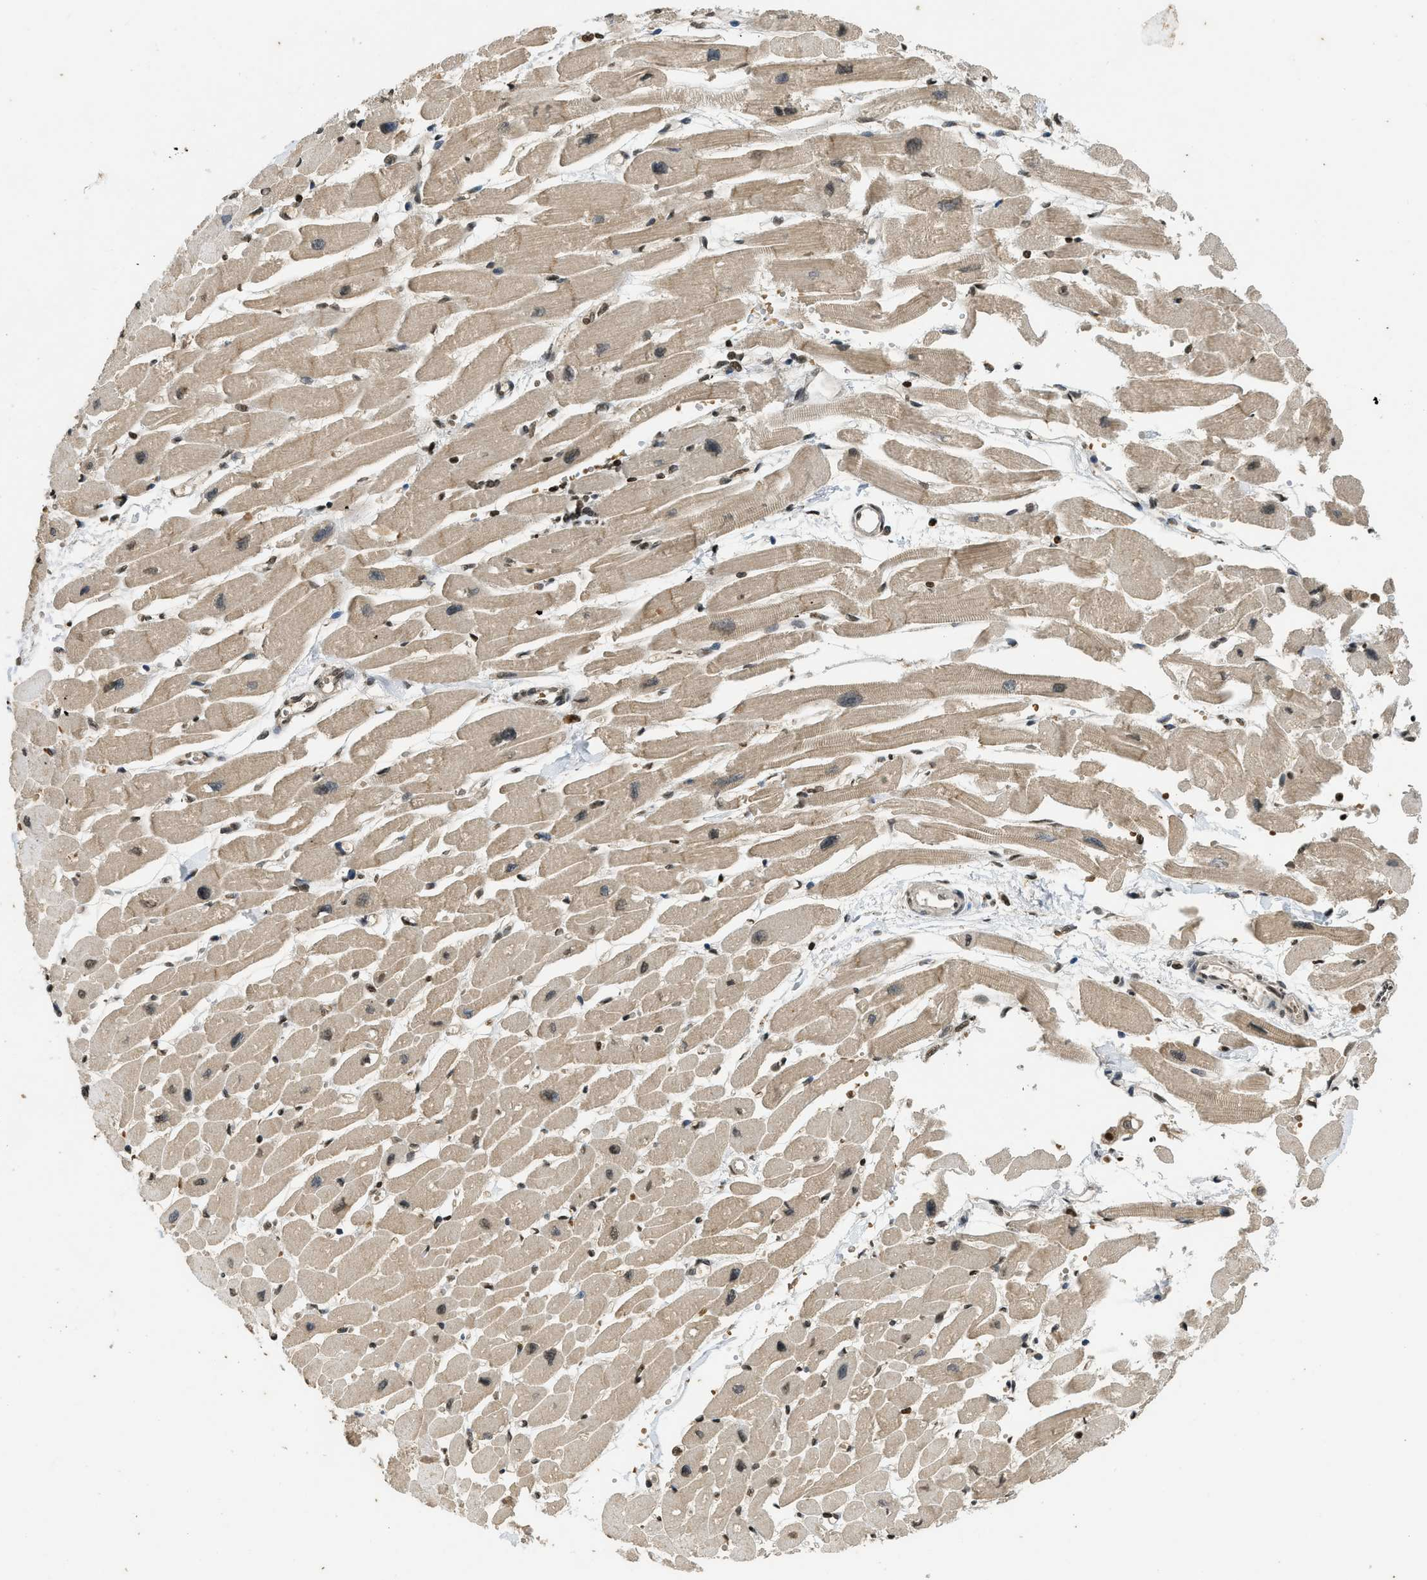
{"staining": {"intensity": "moderate", "quantity": "25%-75%", "location": "cytoplasmic/membranous,nuclear"}, "tissue": "heart muscle", "cell_type": "Cardiomyocytes", "image_type": "normal", "snomed": [{"axis": "morphology", "description": "Normal tissue, NOS"}, {"axis": "topography", "description": "Heart"}], "caption": "This is a micrograph of immunohistochemistry staining of normal heart muscle, which shows moderate positivity in the cytoplasmic/membranous,nuclear of cardiomyocytes.", "gene": "SIAH1", "patient": {"sex": "female", "age": 54}}